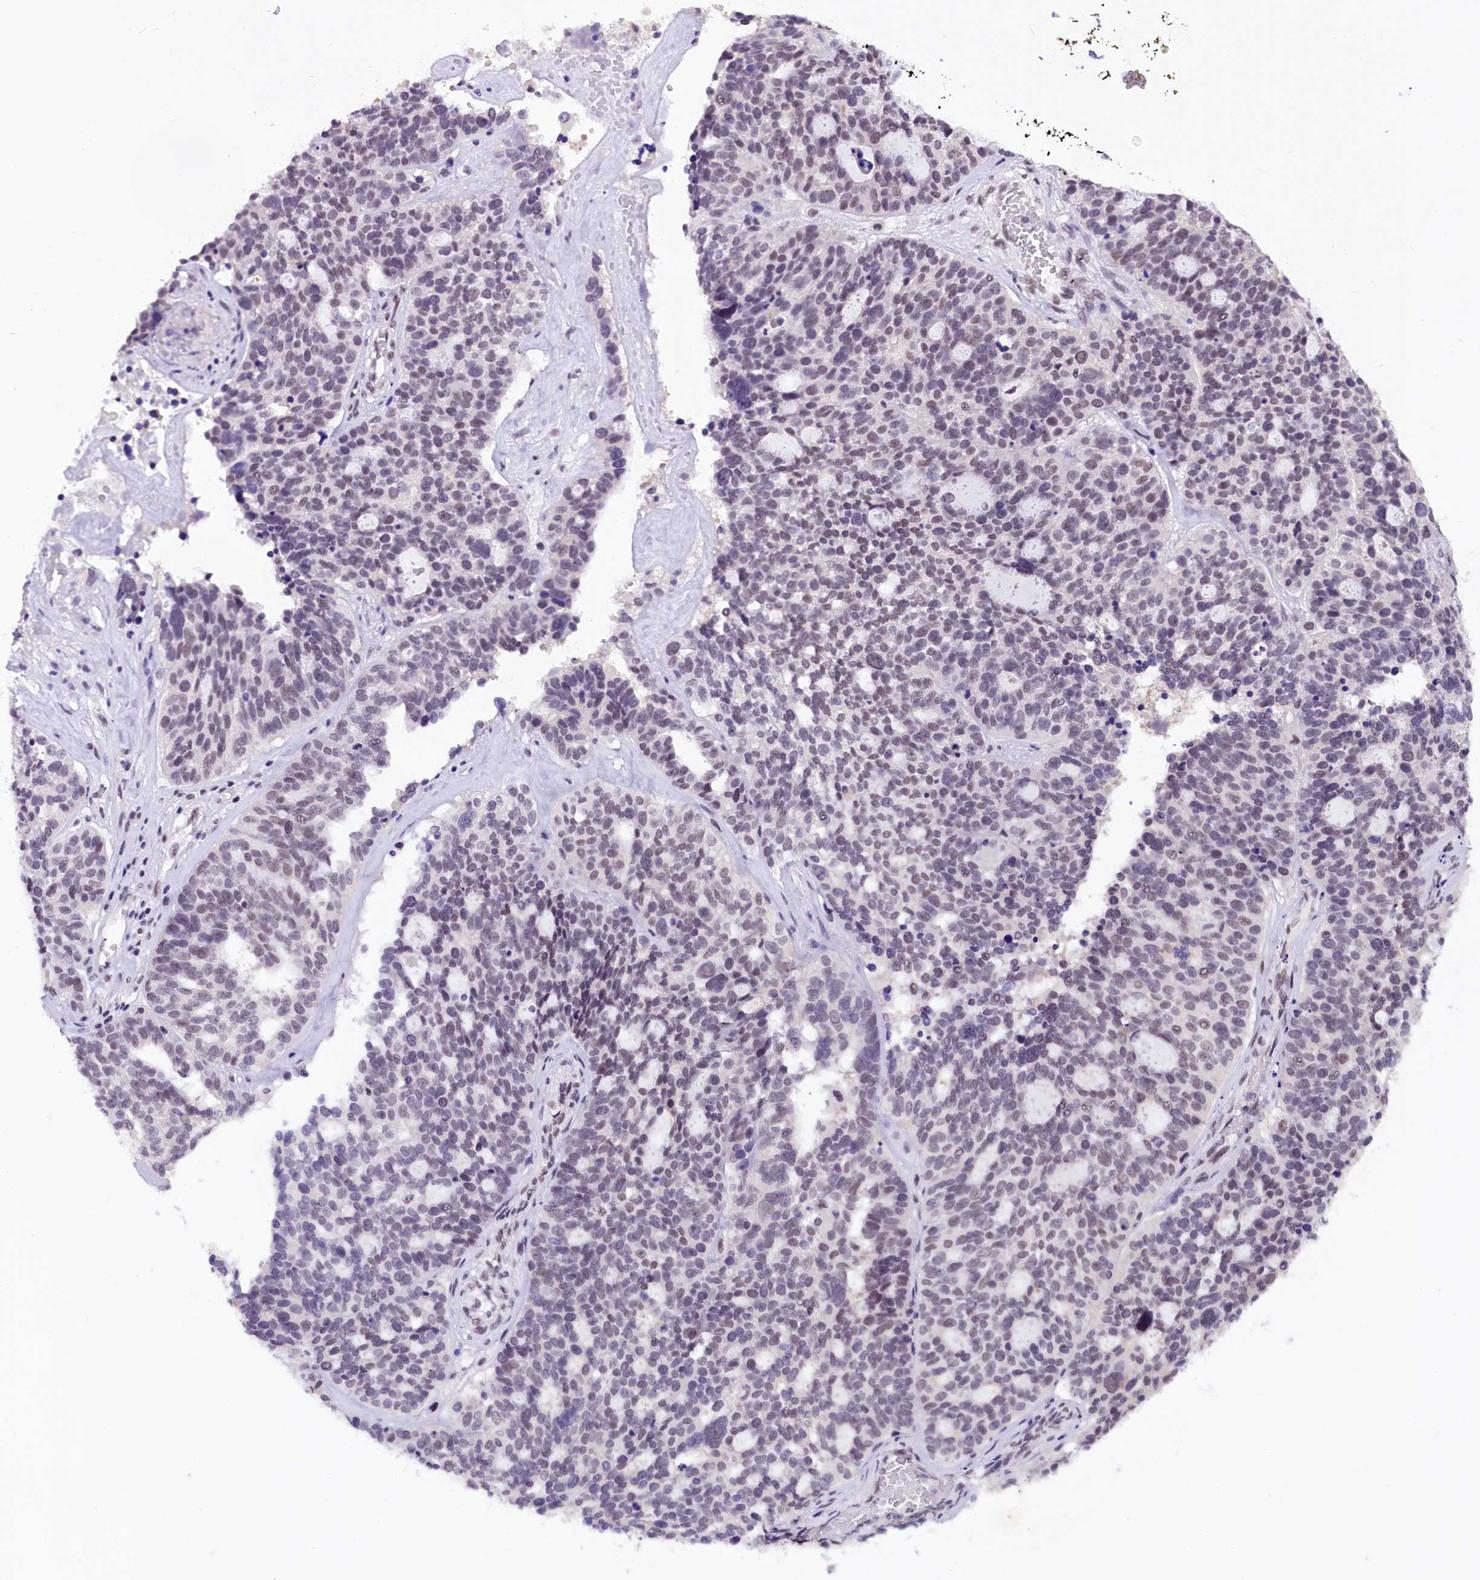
{"staining": {"intensity": "weak", "quantity": "<25%", "location": "nuclear"}, "tissue": "ovarian cancer", "cell_type": "Tumor cells", "image_type": "cancer", "snomed": [{"axis": "morphology", "description": "Cystadenocarcinoma, serous, NOS"}, {"axis": "topography", "description": "Ovary"}], "caption": "An image of human serous cystadenocarcinoma (ovarian) is negative for staining in tumor cells.", "gene": "ZC3H4", "patient": {"sex": "female", "age": 59}}